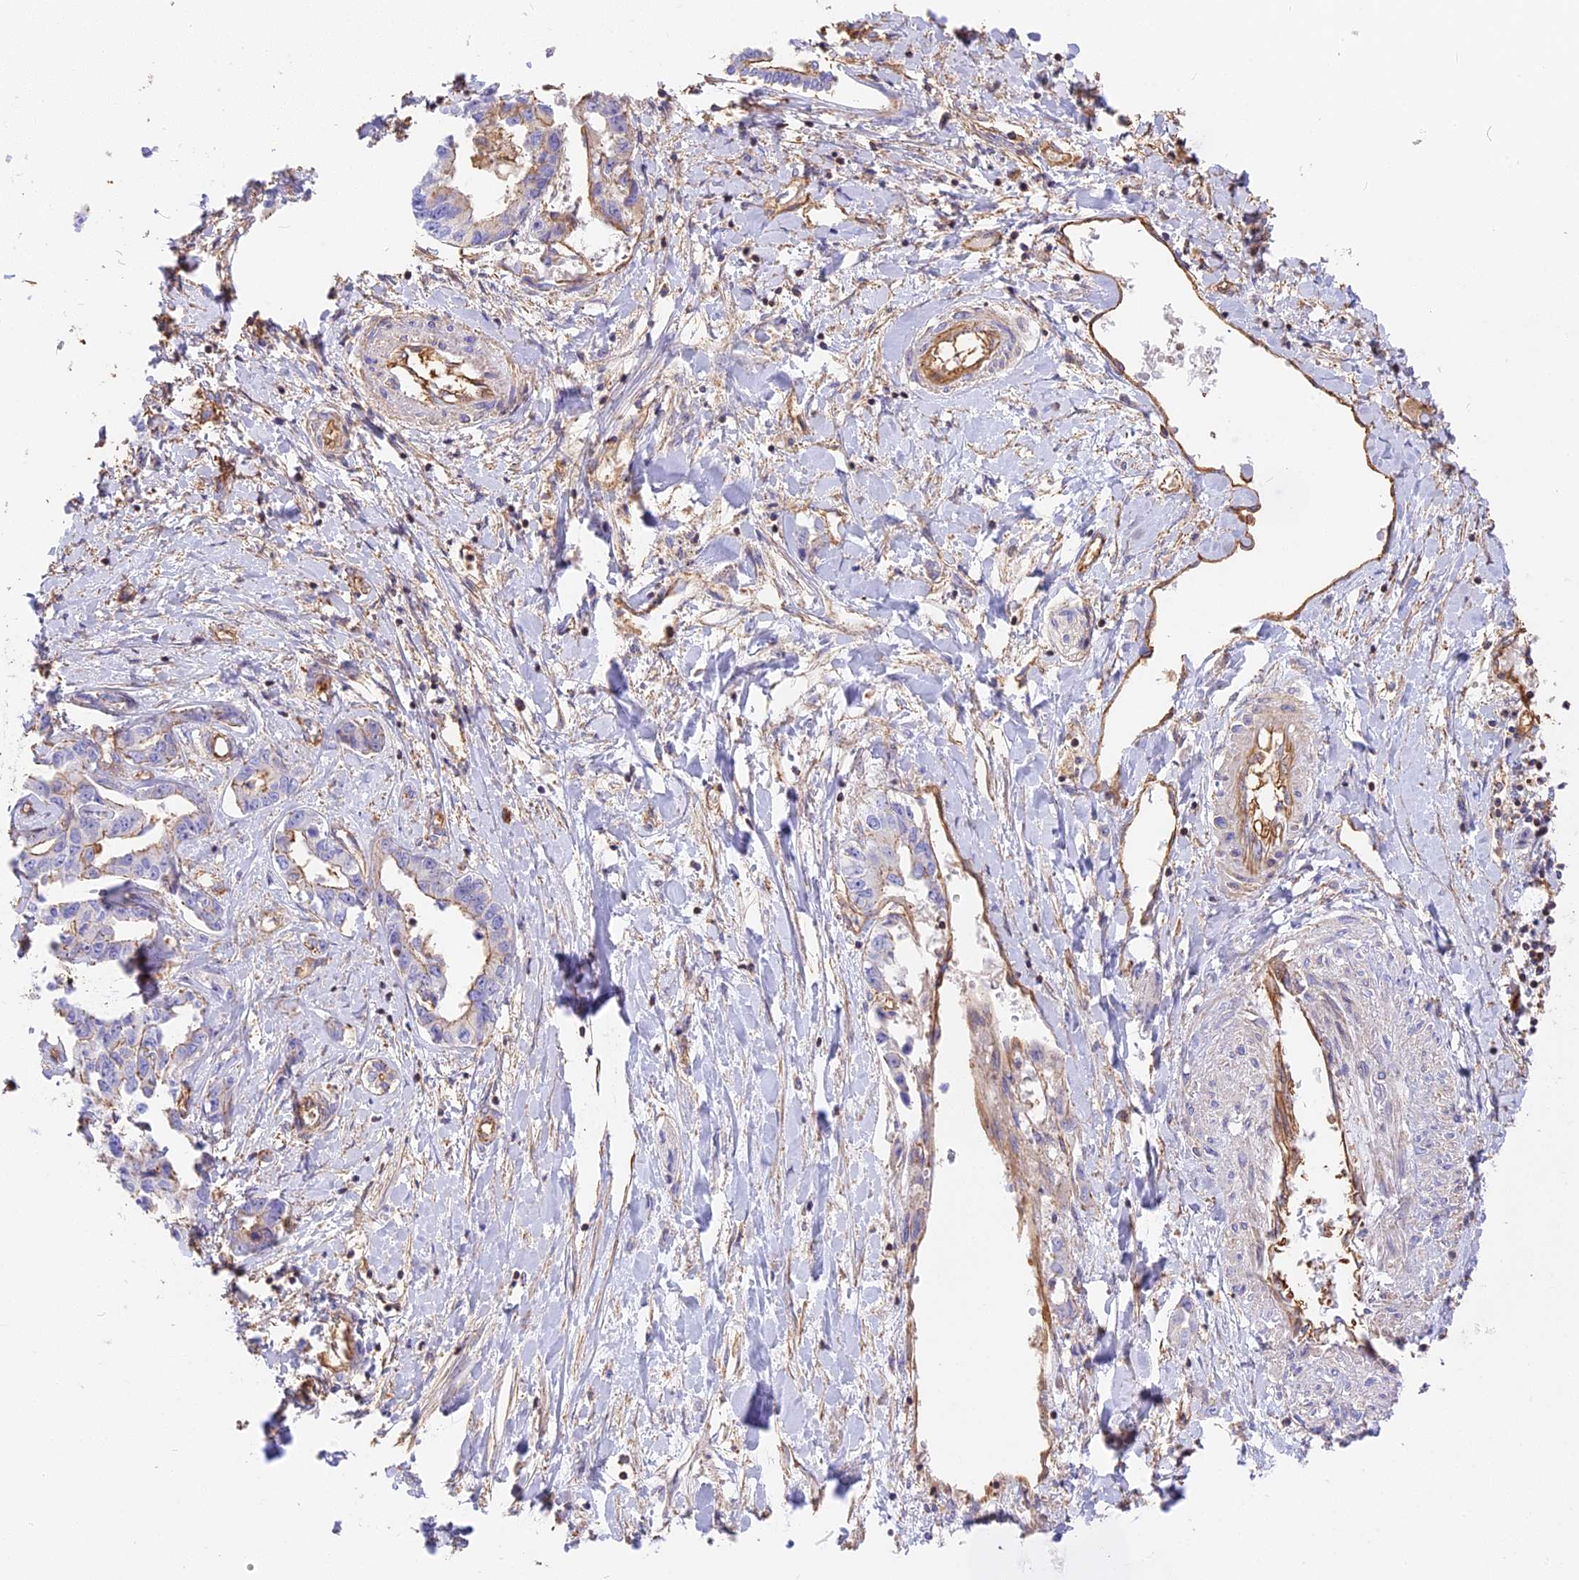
{"staining": {"intensity": "negative", "quantity": "none", "location": "none"}, "tissue": "liver cancer", "cell_type": "Tumor cells", "image_type": "cancer", "snomed": [{"axis": "morphology", "description": "Cholangiocarcinoma"}, {"axis": "topography", "description": "Liver"}], "caption": "Tumor cells show no significant expression in liver cancer.", "gene": "VPS18", "patient": {"sex": "male", "age": 59}}